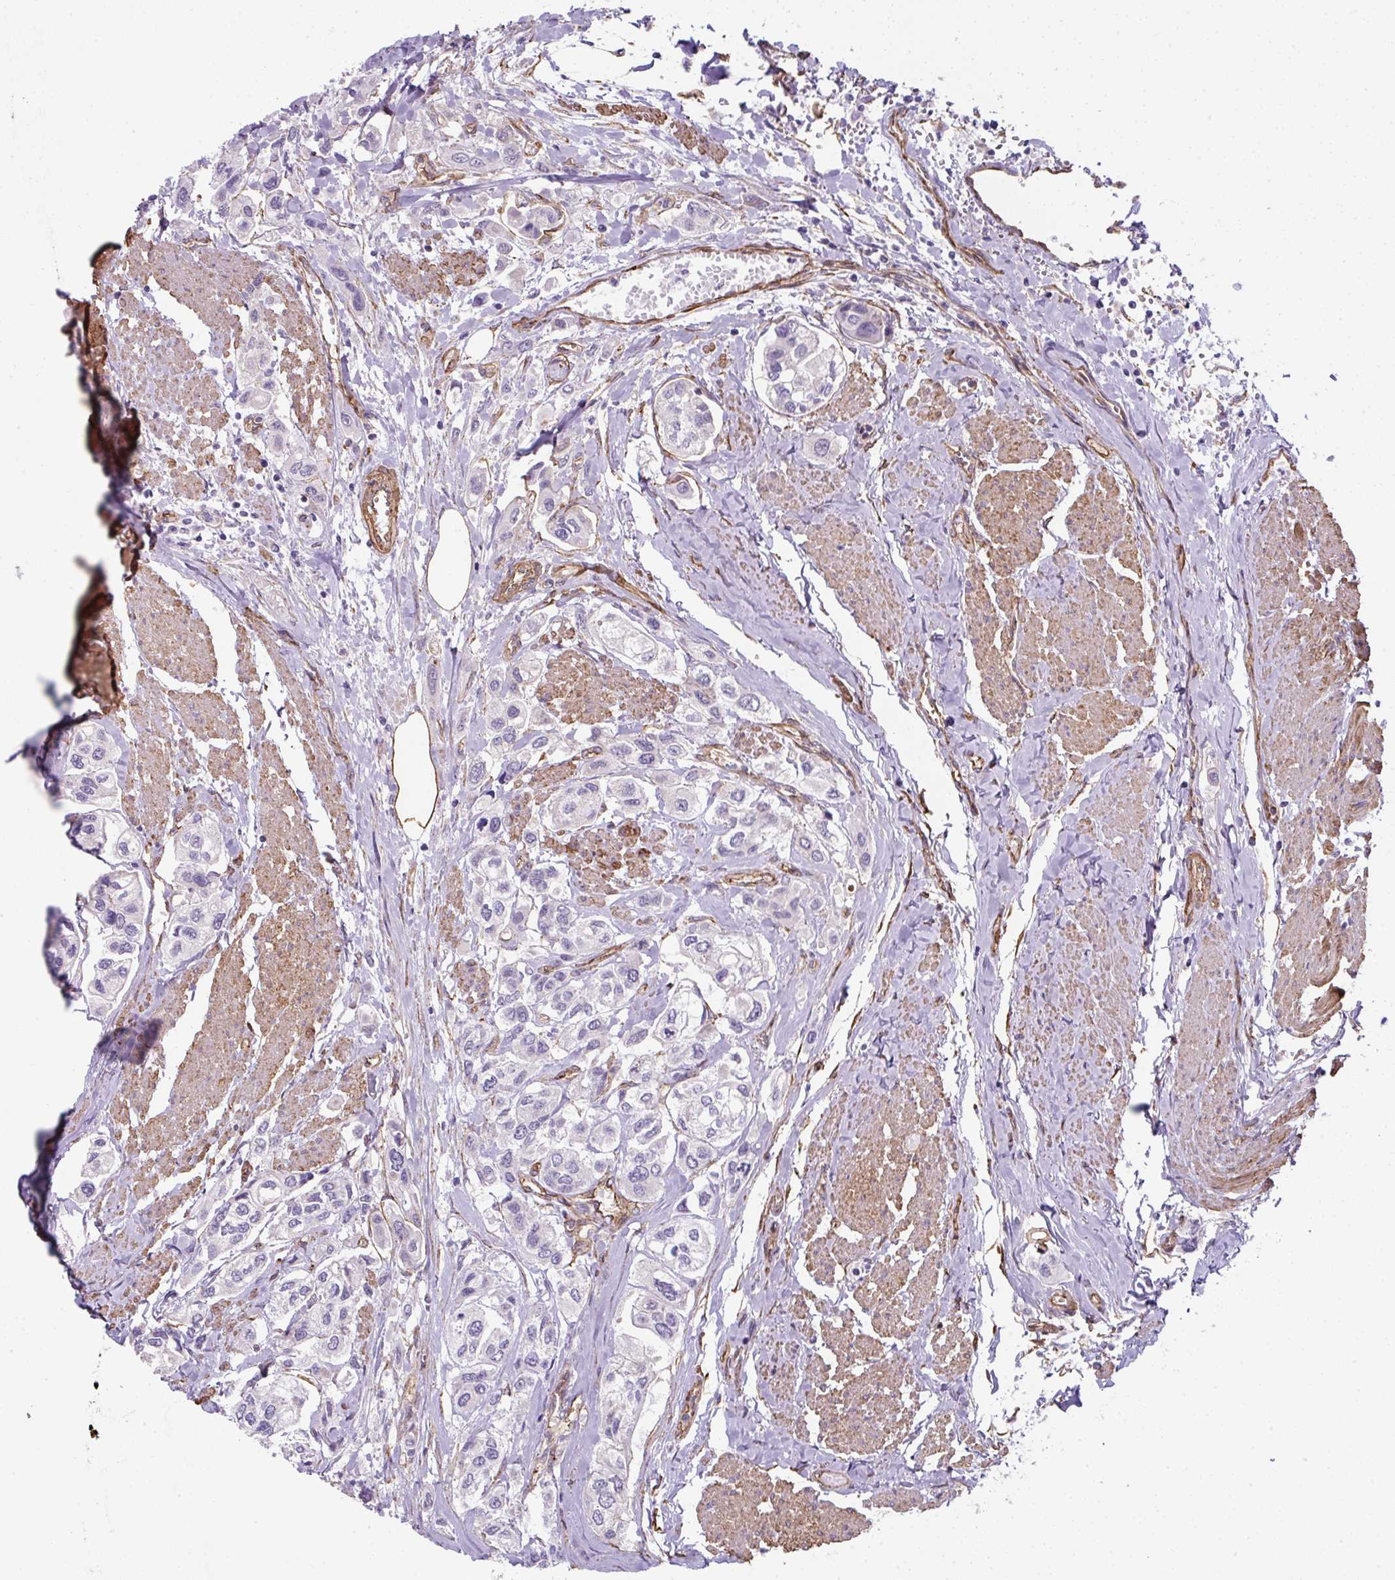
{"staining": {"intensity": "negative", "quantity": "none", "location": "none"}, "tissue": "urothelial cancer", "cell_type": "Tumor cells", "image_type": "cancer", "snomed": [{"axis": "morphology", "description": "Urothelial carcinoma, High grade"}, {"axis": "topography", "description": "Urinary bladder"}], "caption": "High magnification brightfield microscopy of urothelial carcinoma (high-grade) stained with DAB (3,3'-diaminobenzidine) (brown) and counterstained with hematoxylin (blue): tumor cells show no significant staining.", "gene": "ANKUB1", "patient": {"sex": "male", "age": 67}}